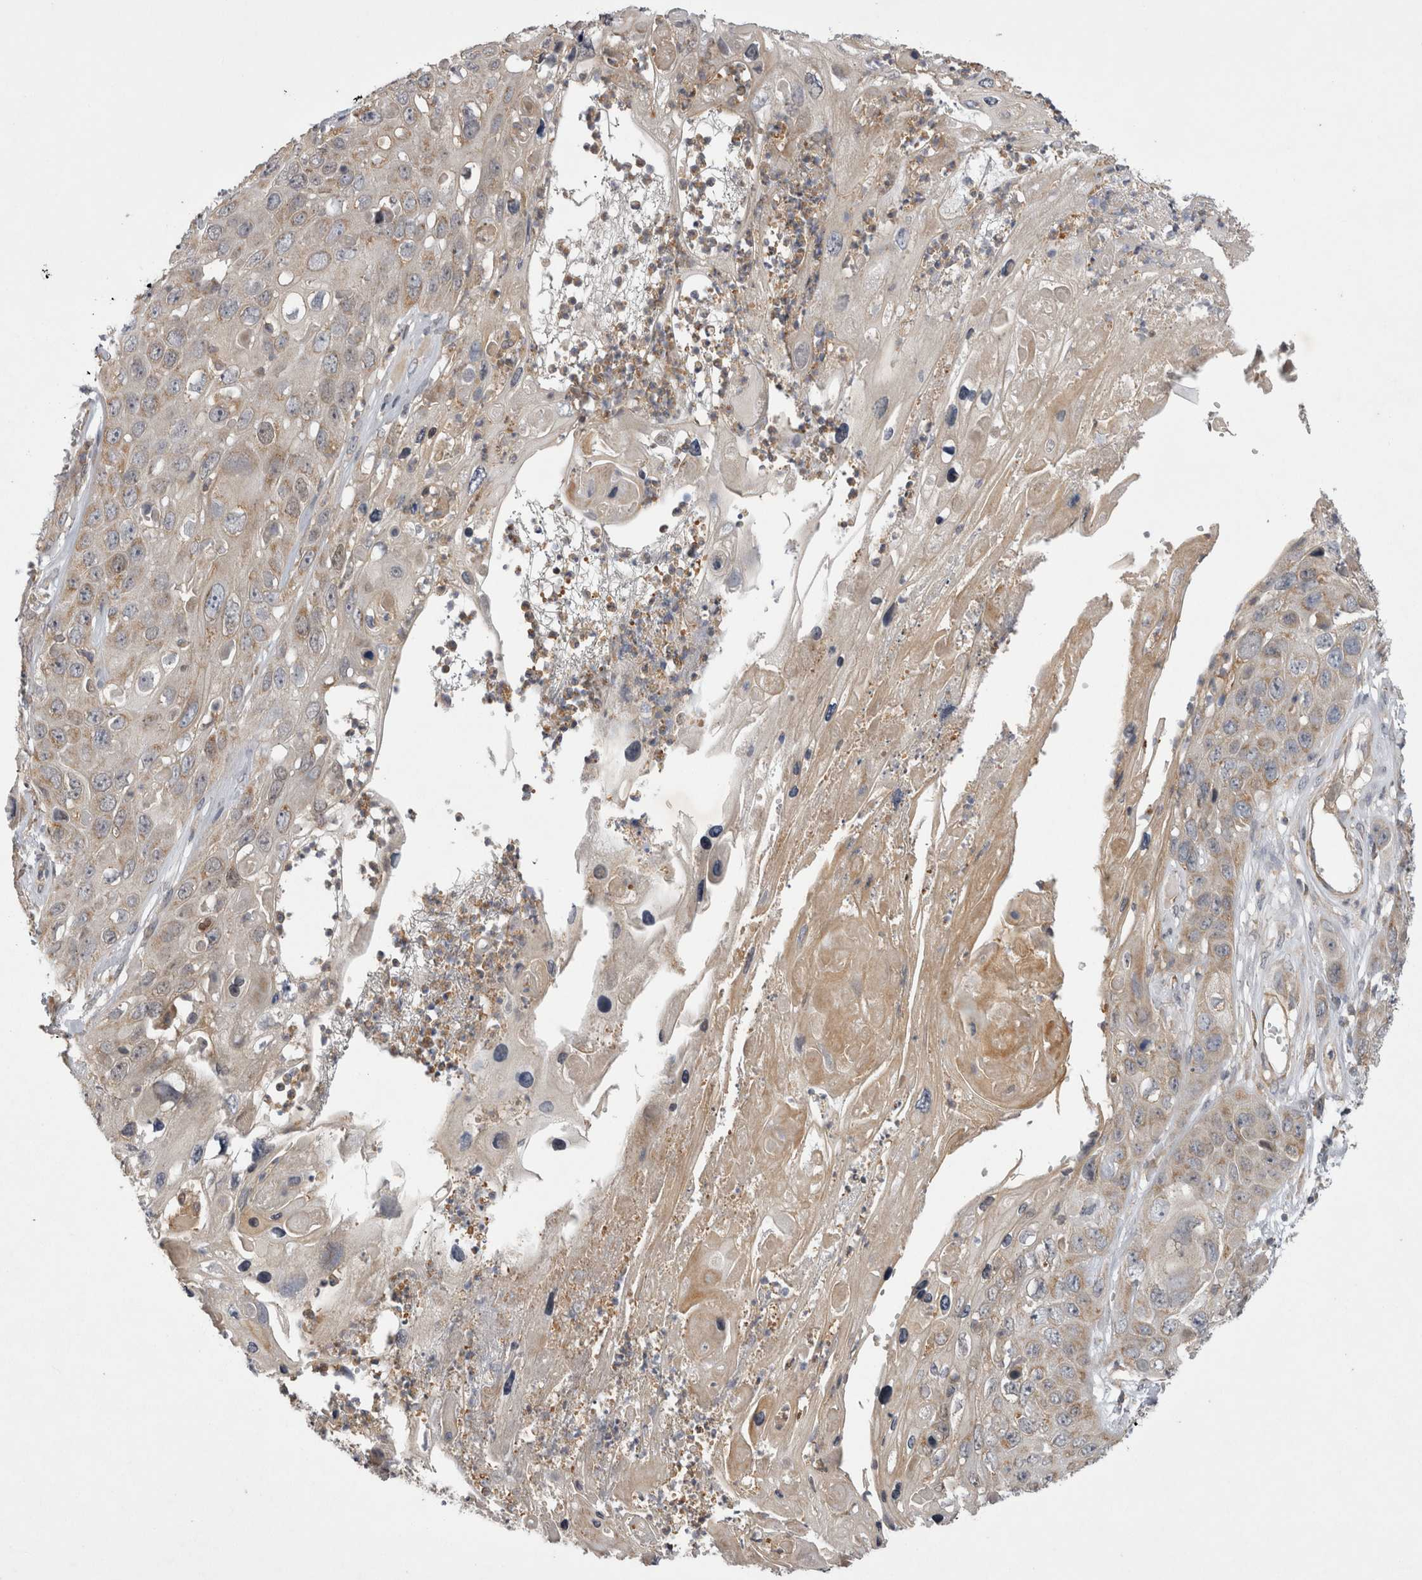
{"staining": {"intensity": "weak", "quantity": "25%-75%", "location": "cytoplasmic/membranous"}, "tissue": "skin cancer", "cell_type": "Tumor cells", "image_type": "cancer", "snomed": [{"axis": "morphology", "description": "Squamous cell carcinoma, NOS"}, {"axis": "topography", "description": "Skin"}], "caption": "Immunohistochemistry (IHC) of human skin cancer (squamous cell carcinoma) shows low levels of weak cytoplasmic/membranous expression in approximately 25%-75% of tumor cells.", "gene": "TSPOAP1", "patient": {"sex": "male", "age": 55}}